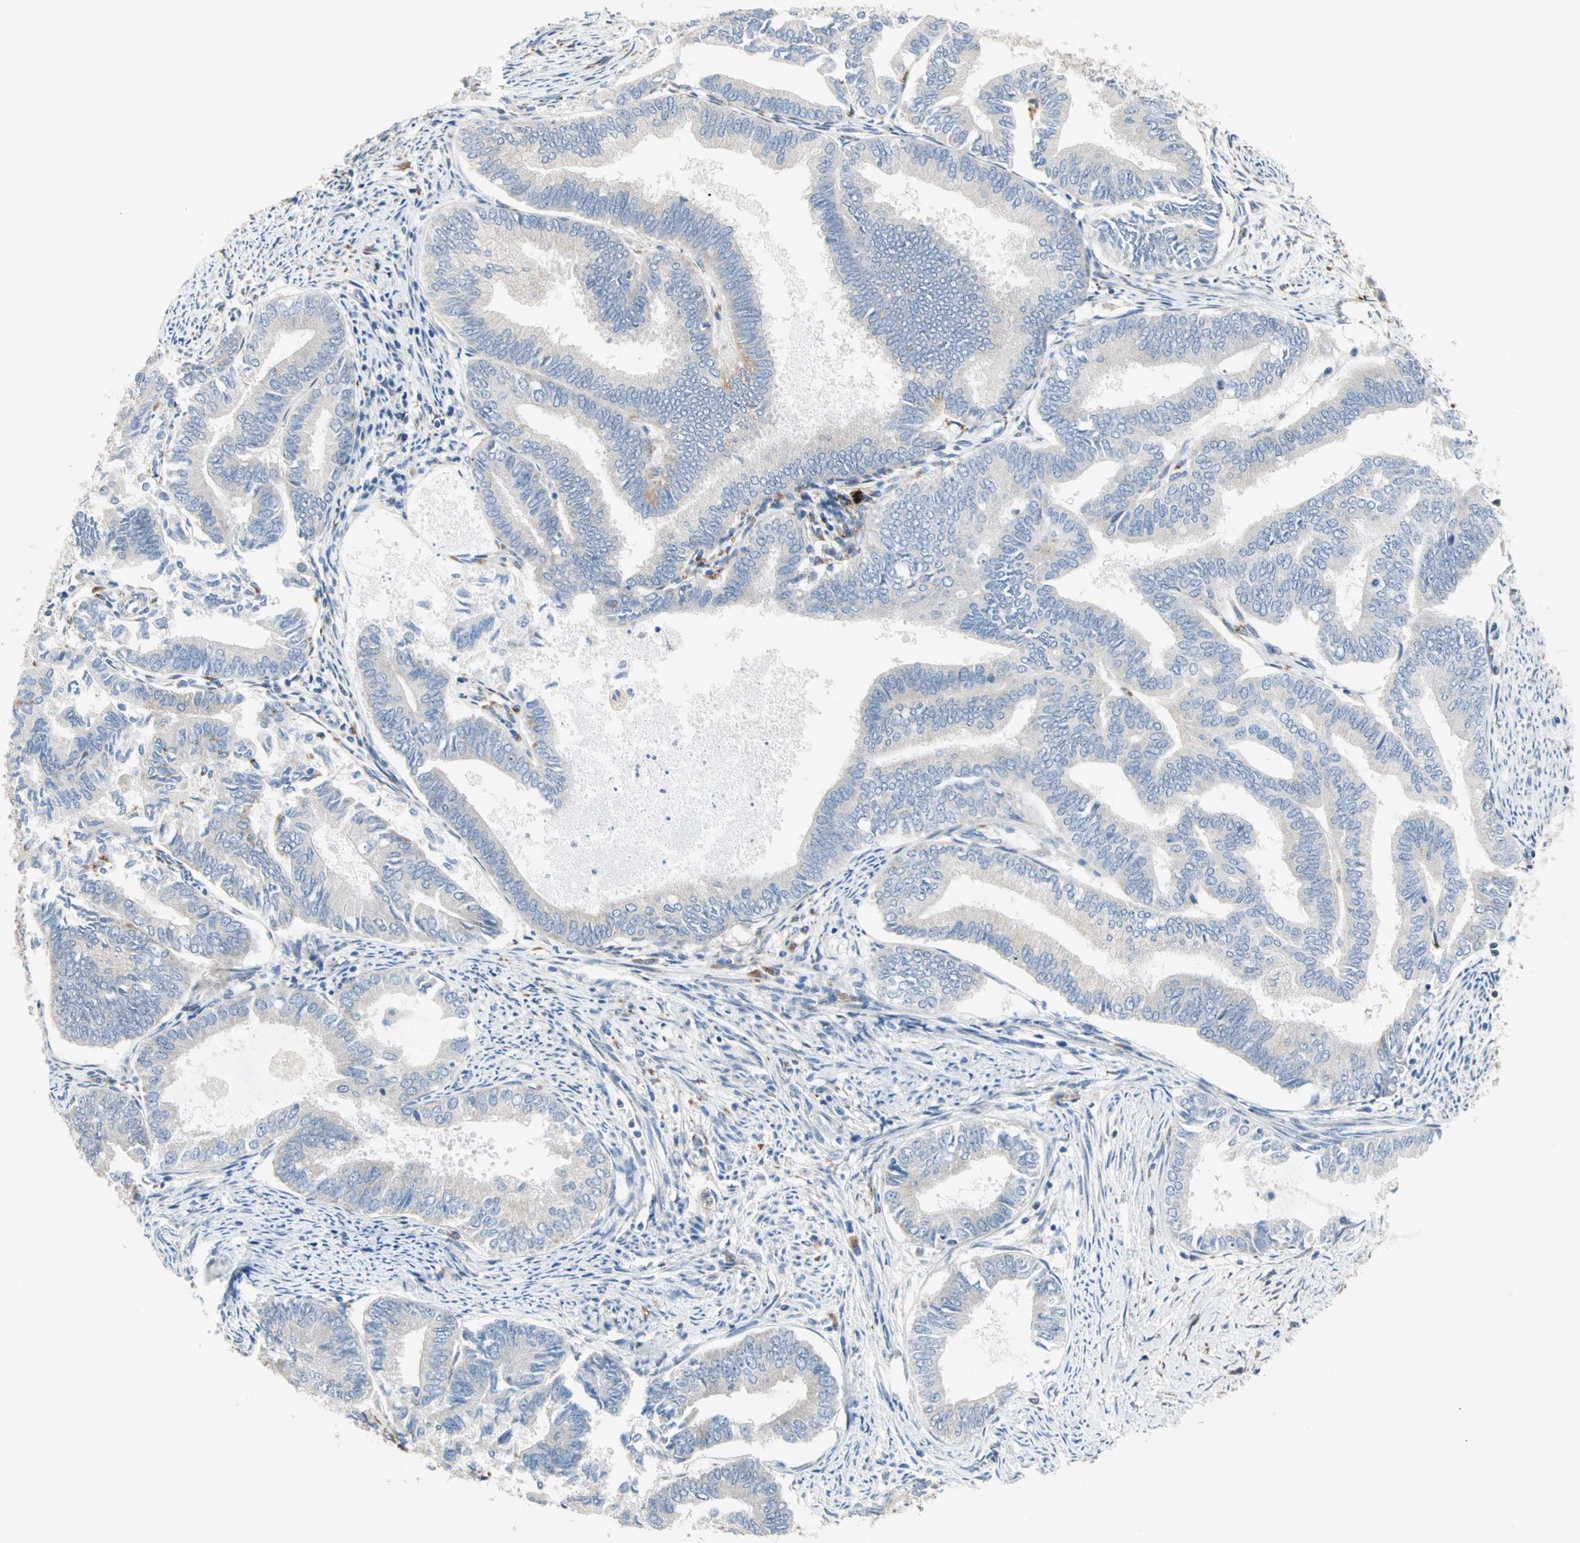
{"staining": {"intensity": "weak", "quantity": "<25%", "location": "cytoplasmic/membranous"}, "tissue": "endometrial cancer", "cell_type": "Tumor cells", "image_type": "cancer", "snomed": [{"axis": "morphology", "description": "Adenocarcinoma, NOS"}, {"axis": "topography", "description": "Endometrium"}], "caption": "A micrograph of human endometrial cancer (adenocarcinoma) is negative for staining in tumor cells.", "gene": "SAR1A", "patient": {"sex": "female", "age": 86}}